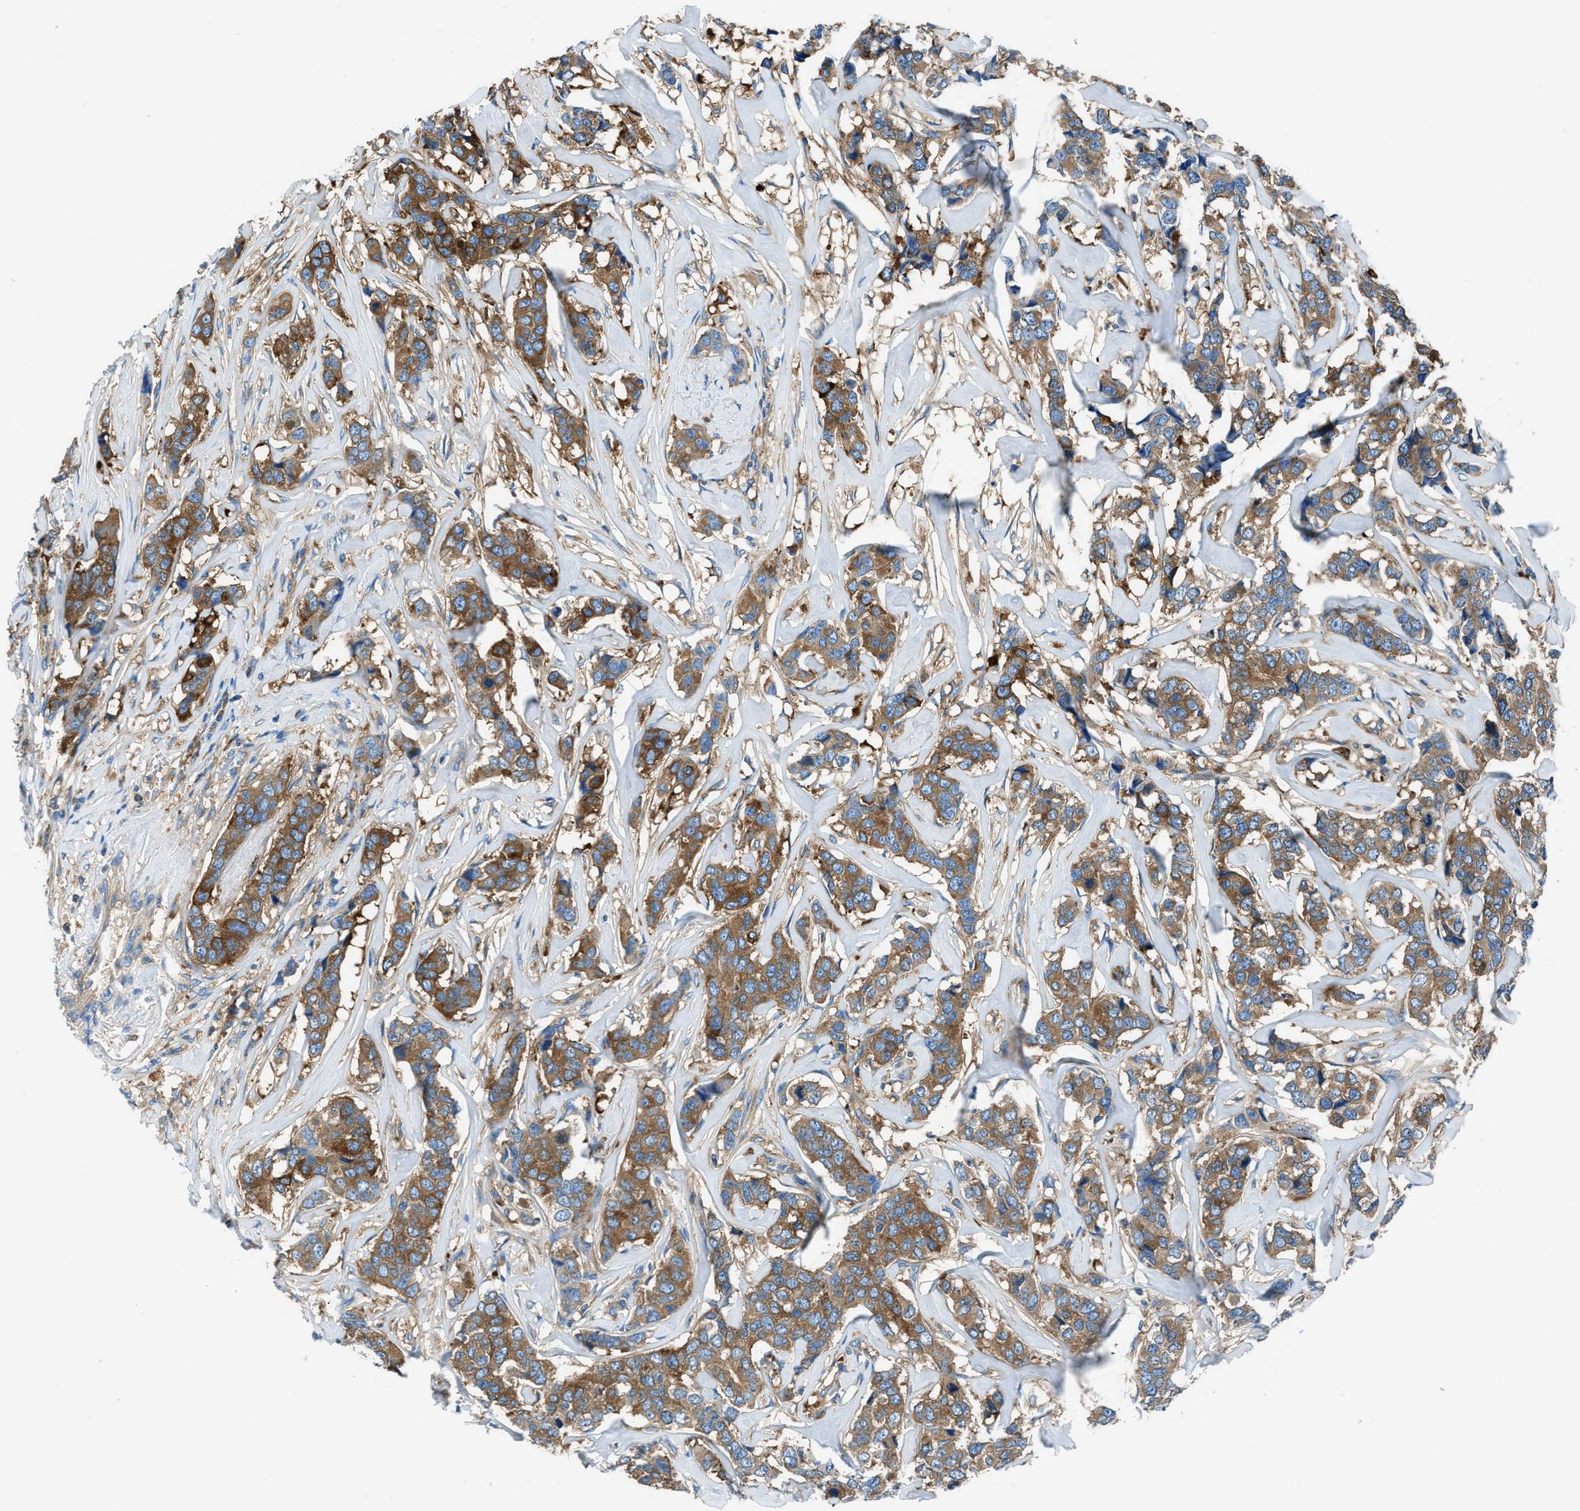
{"staining": {"intensity": "moderate", "quantity": ">75%", "location": "cytoplasmic/membranous"}, "tissue": "breast cancer", "cell_type": "Tumor cells", "image_type": "cancer", "snomed": [{"axis": "morphology", "description": "Lobular carcinoma"}, {"axis": "topography", "description": "Breast"}], "caption": "Approximately >75% of tumor cells in human breast cancer reveal moderate cytoplasmic/membranous protein staining as visualized by brown immunohistochemical staining.", "gene": "SARS1", "patient": {"sex": "female", "age": 59}}